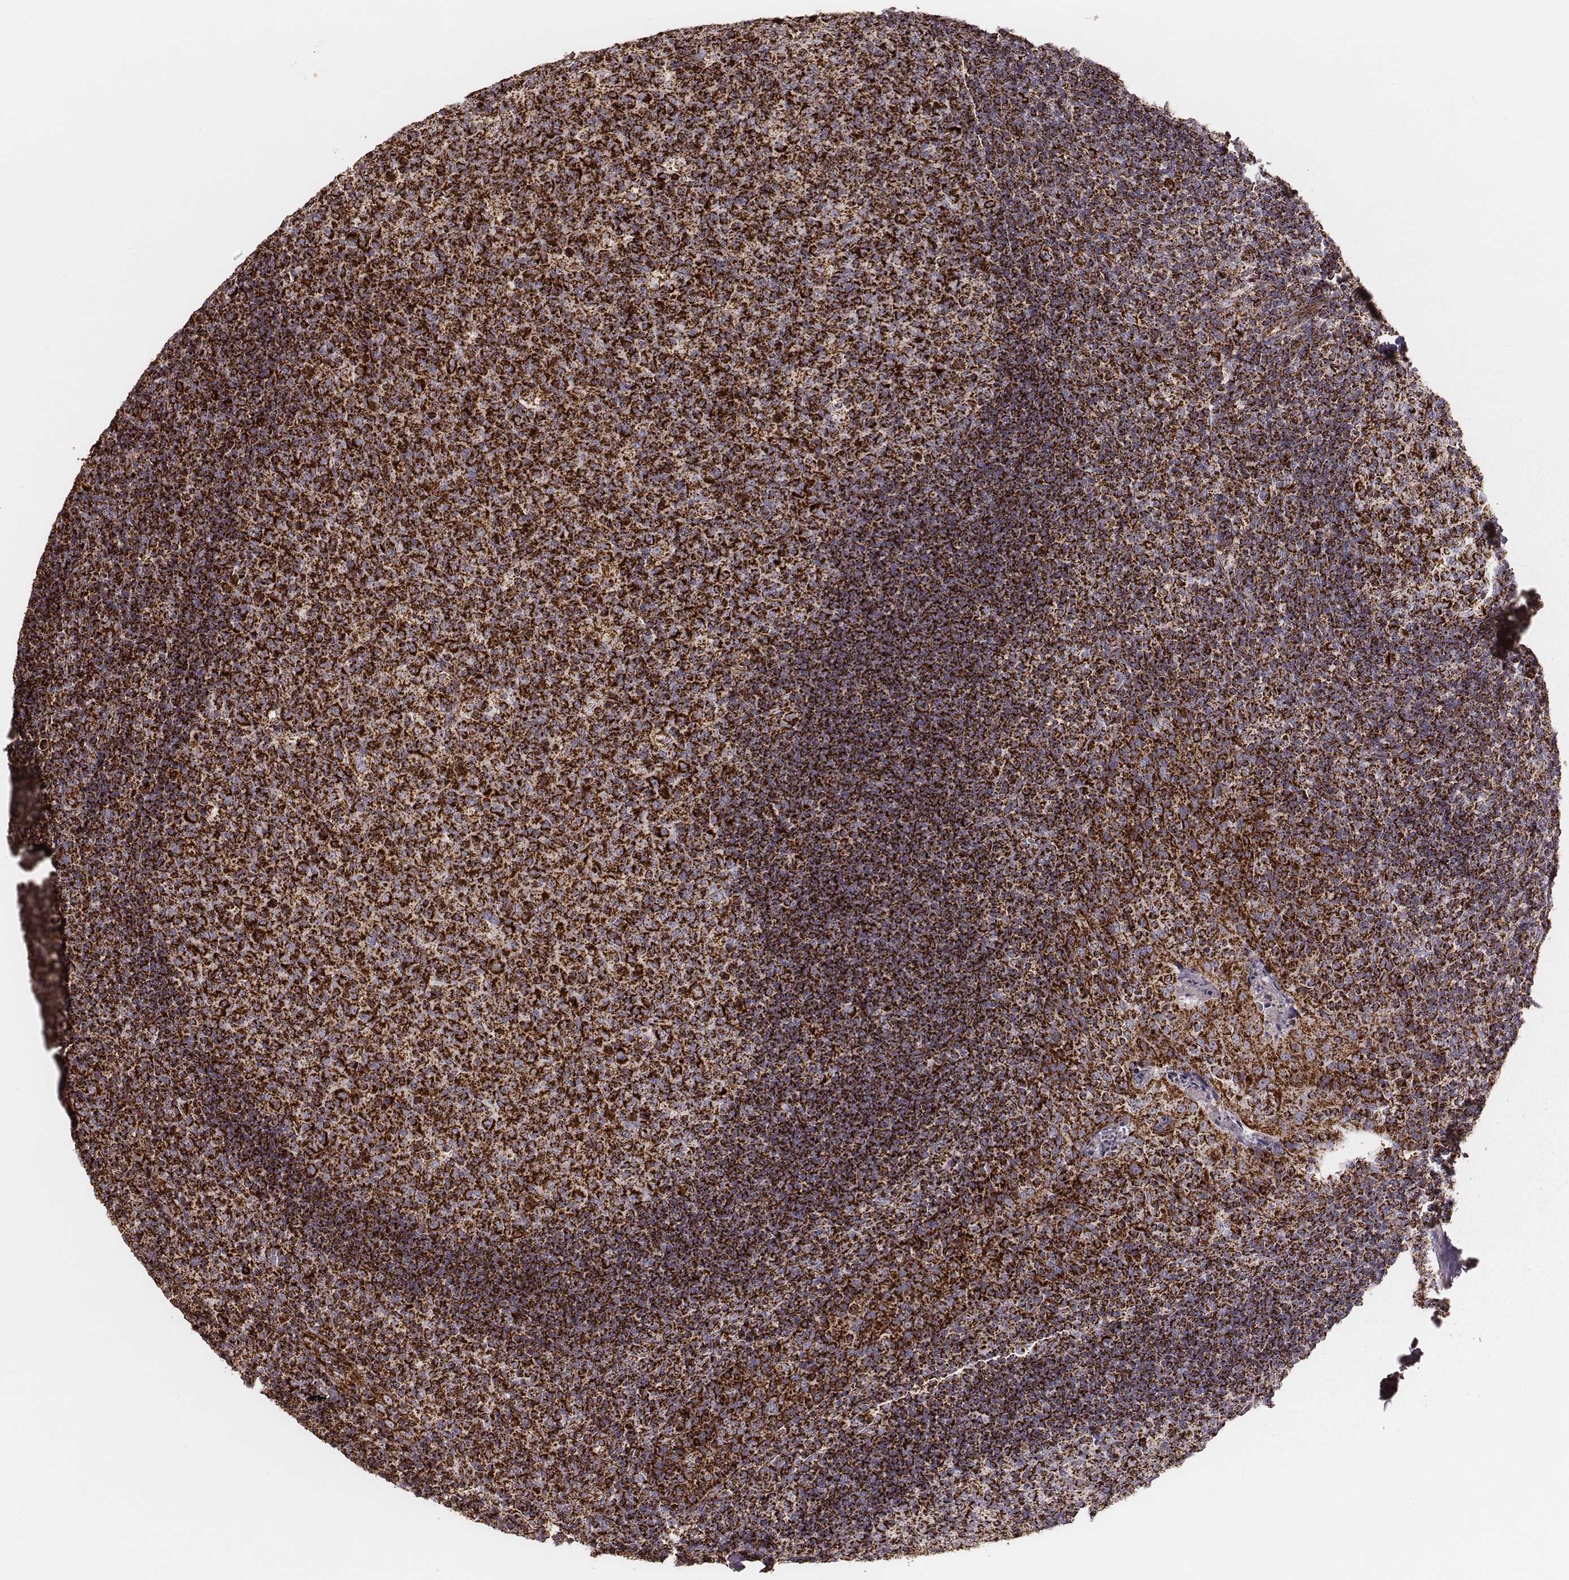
{"staining": {"intensity": "strong", "quantity": ">75%", "location": "cytoplasmic/membranous"}, "tissue": "tonsil", "cell_type": "Germinal center cells", "image_type": "normal", "snomed": [{"axis": "morphology", "description": "Normal tissue, NOS"}, {"axis": "topography", "description": "Tonsil"}], "caption": "Immunohistochemistry (IHC) image of normal human tonsil stained for a protein (brown), which reveals high levels of strong cytoplasmic/membranous staining in approximately >75% of germinal center cells.", "gene": "TUFM", "patient": {"sex": "male", "age": 17}}